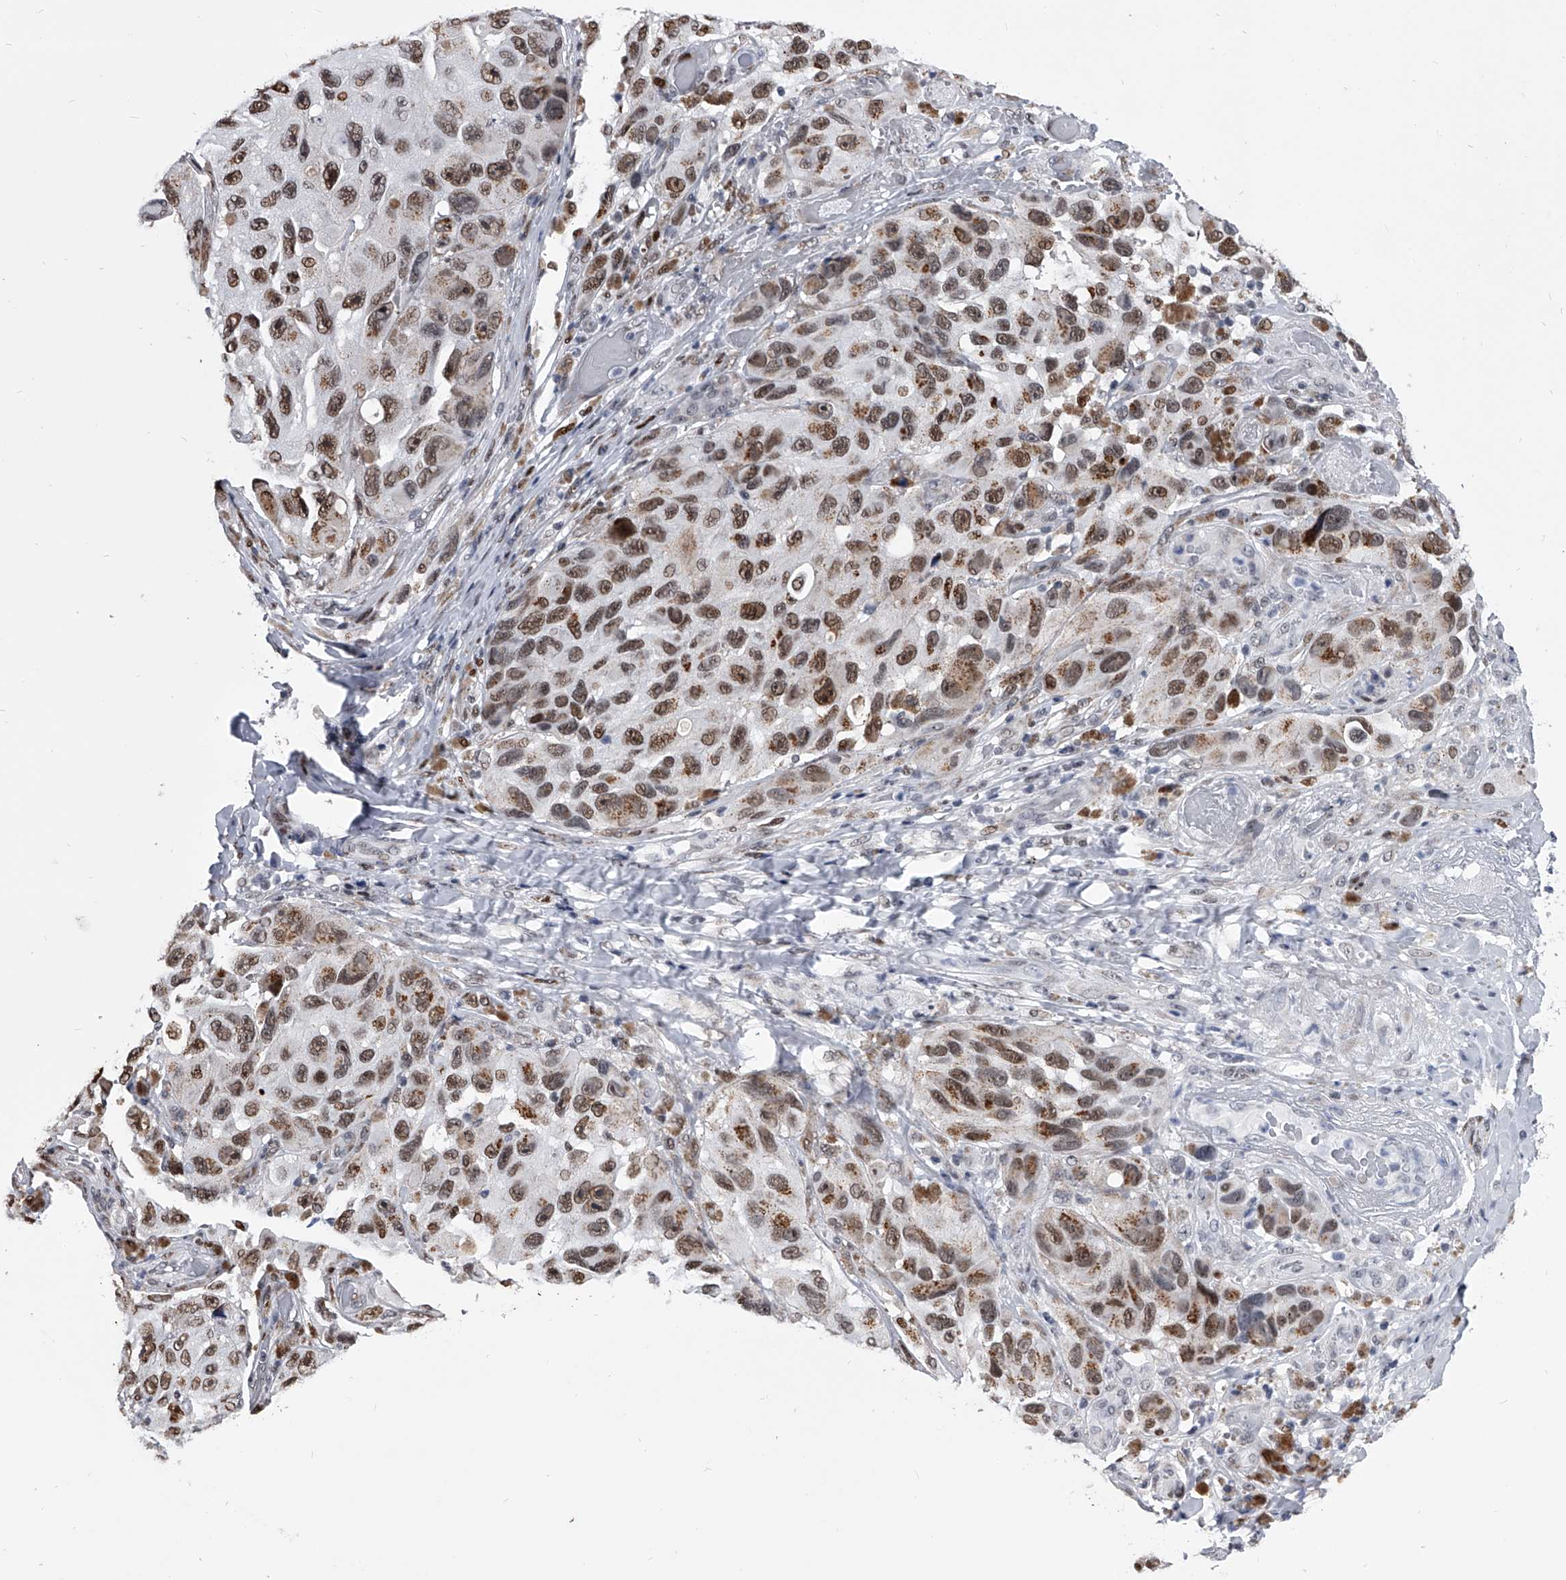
{"staining": {"intensity": "strong", "quantity": ">75%", "location": "nuclear"}, "tissue": "melanoma", "cell_type": "Tumor cells", "image_type": "cancer", "snomed": [{"axis": "morphology", "description": "Malignant melanoma, NOS"}, {"axis": "topography", "description": "Skin"}], "caption": "The immunohistochemical stain highlights strong nuclear positivity in tumor cells of melanoma tissue.", "gene": "CMTR1", "patient": {"sex": "female", "age": 73}}